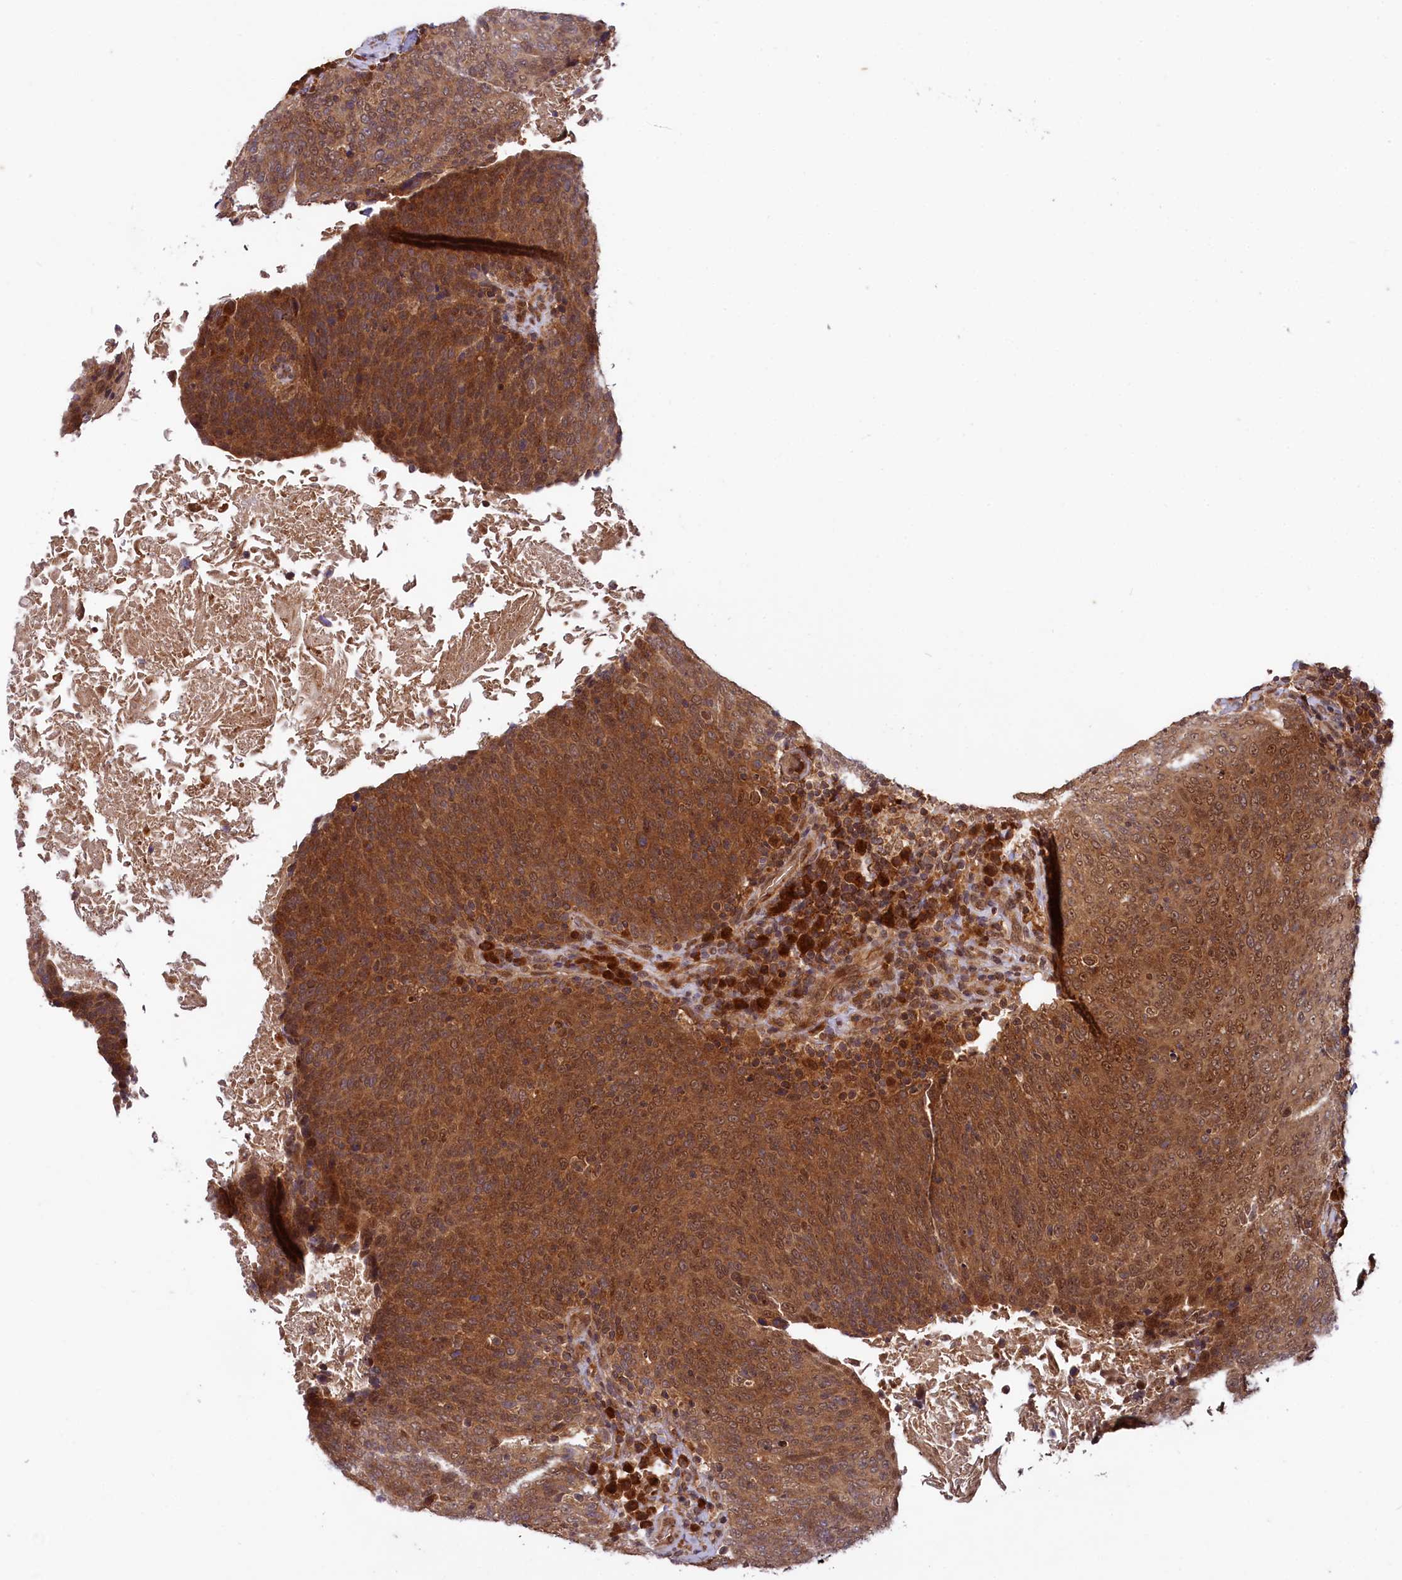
{"staining": {"intensity": "strong", "quantity": ">75%", "location": "cytoplasmic/membranous,nuclear"}, "tissue": "head and neck cancer", "cell_type": "Tumor cells", "image_type": "cancer", "snomed": [{"axis": "morphology", "description": "Squamous cell carcinoma, NOS"}, {"axis": "morphology", "description": "Squamous cell carcinoma, metastatic, NOS"}, {"axis": "topography", "description": "Lymph node"}, {"axis": "topography", "description": "Head-Neck"}], "caption": "Head and neck cancer (metastatic squamous cell carcinoma) was stained to show a protein in brown. There is high levels of strong cytoplasmic/membranous and nuclear positivity in approximately >75% of tumor cells. Nuclei are stained in blue.", "gene": "UBE3A", "patient": {"sex": "male", "age": 62}}